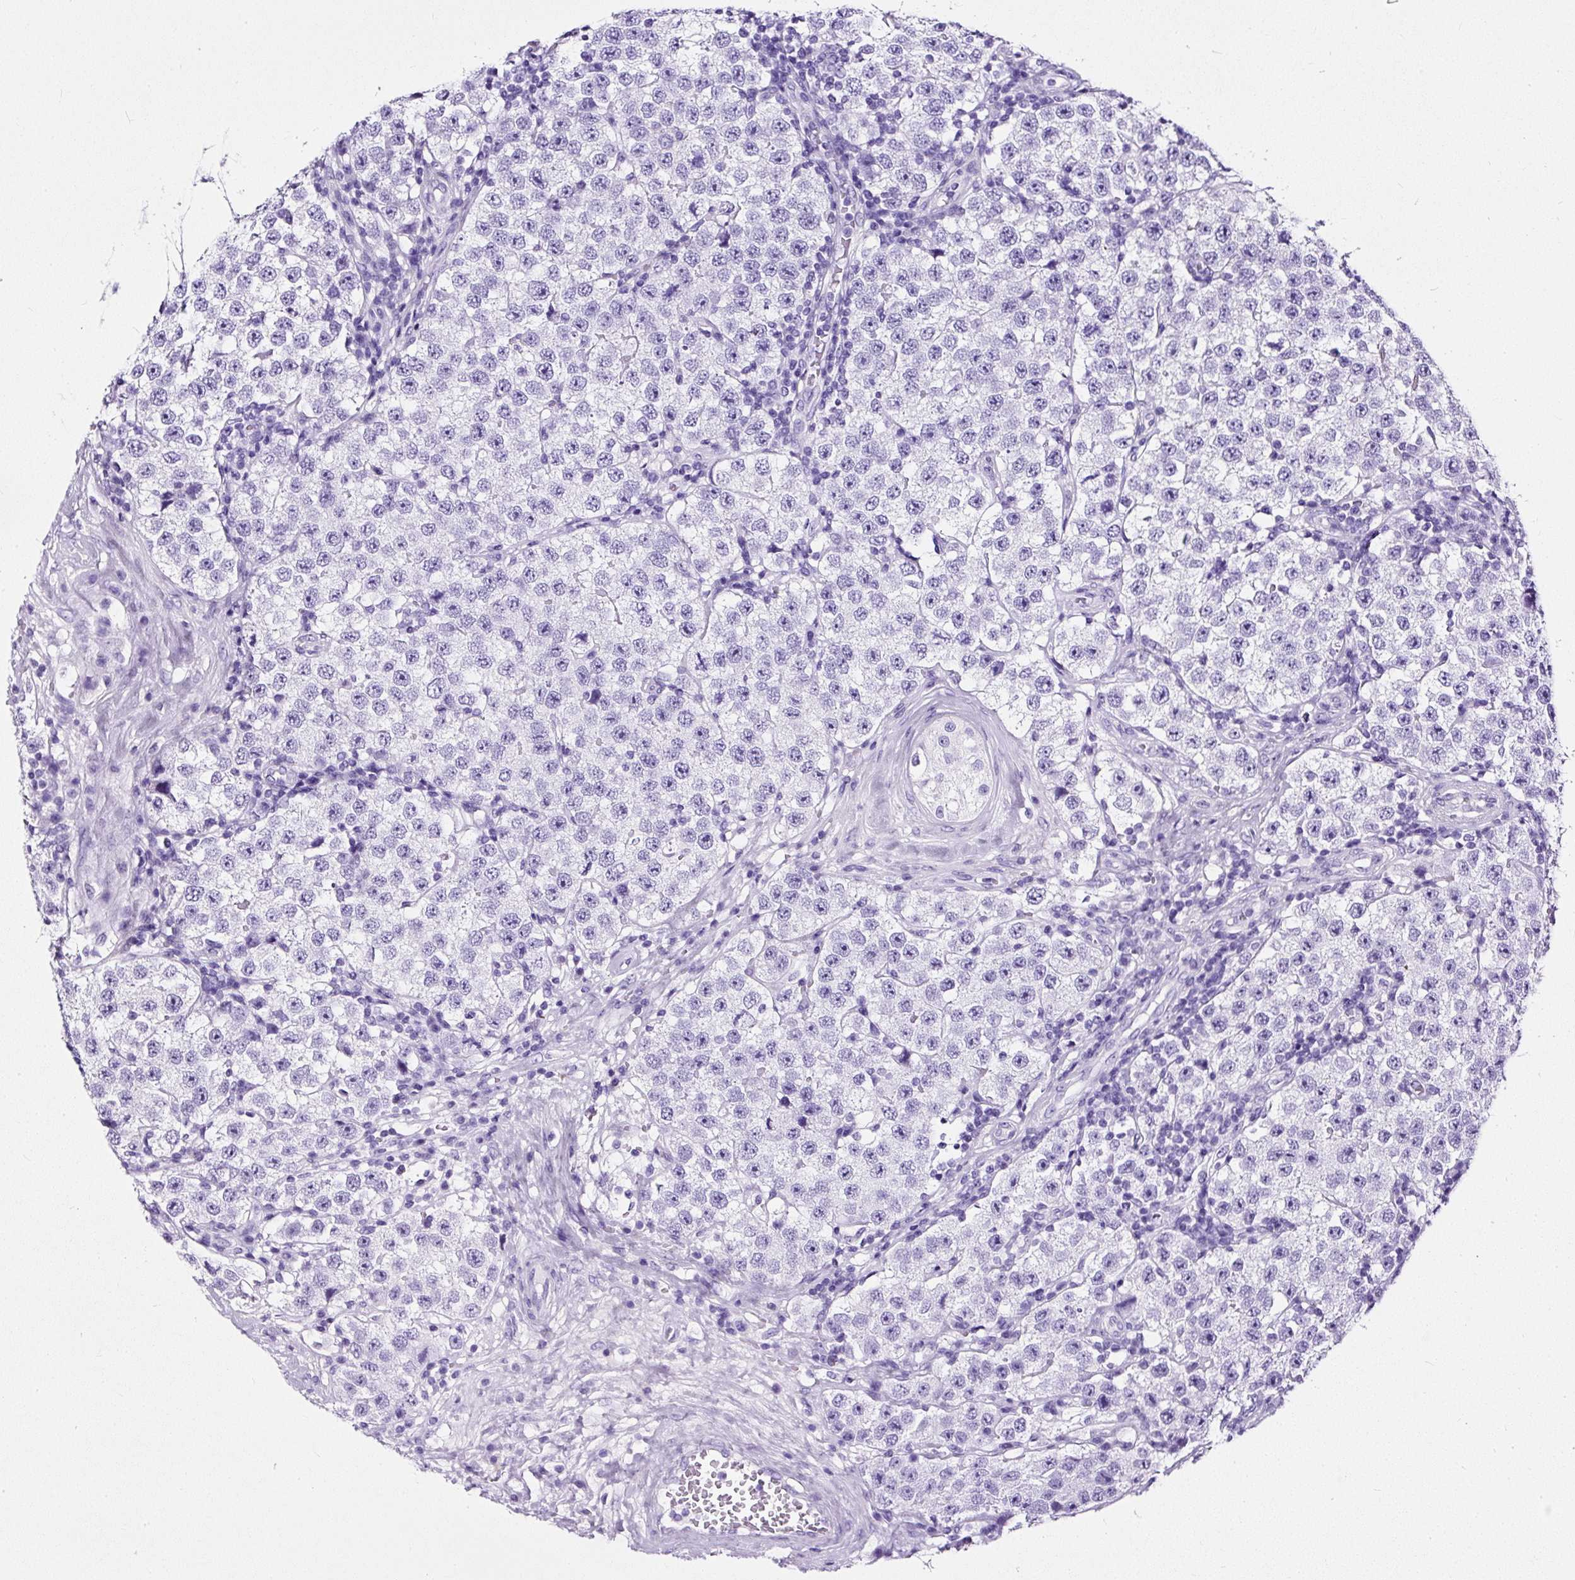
{"staining": {"intensity": "negative", "quantity": "none", "location": "none"}, "tissue": "testis cancer", "cell_type": "Tumor cells", "image_type": "cancer", "snomed": [{"axis": "morphology", "description": "Seminoma, NOS"}, {"axis": "topography", "description": "Testis"}], "caption": "Micrograph shows no significant protein positivity in tumor cells of testis seminoma.", "gene": "NTS", "patient": {"sex": "male", "age": 34}}